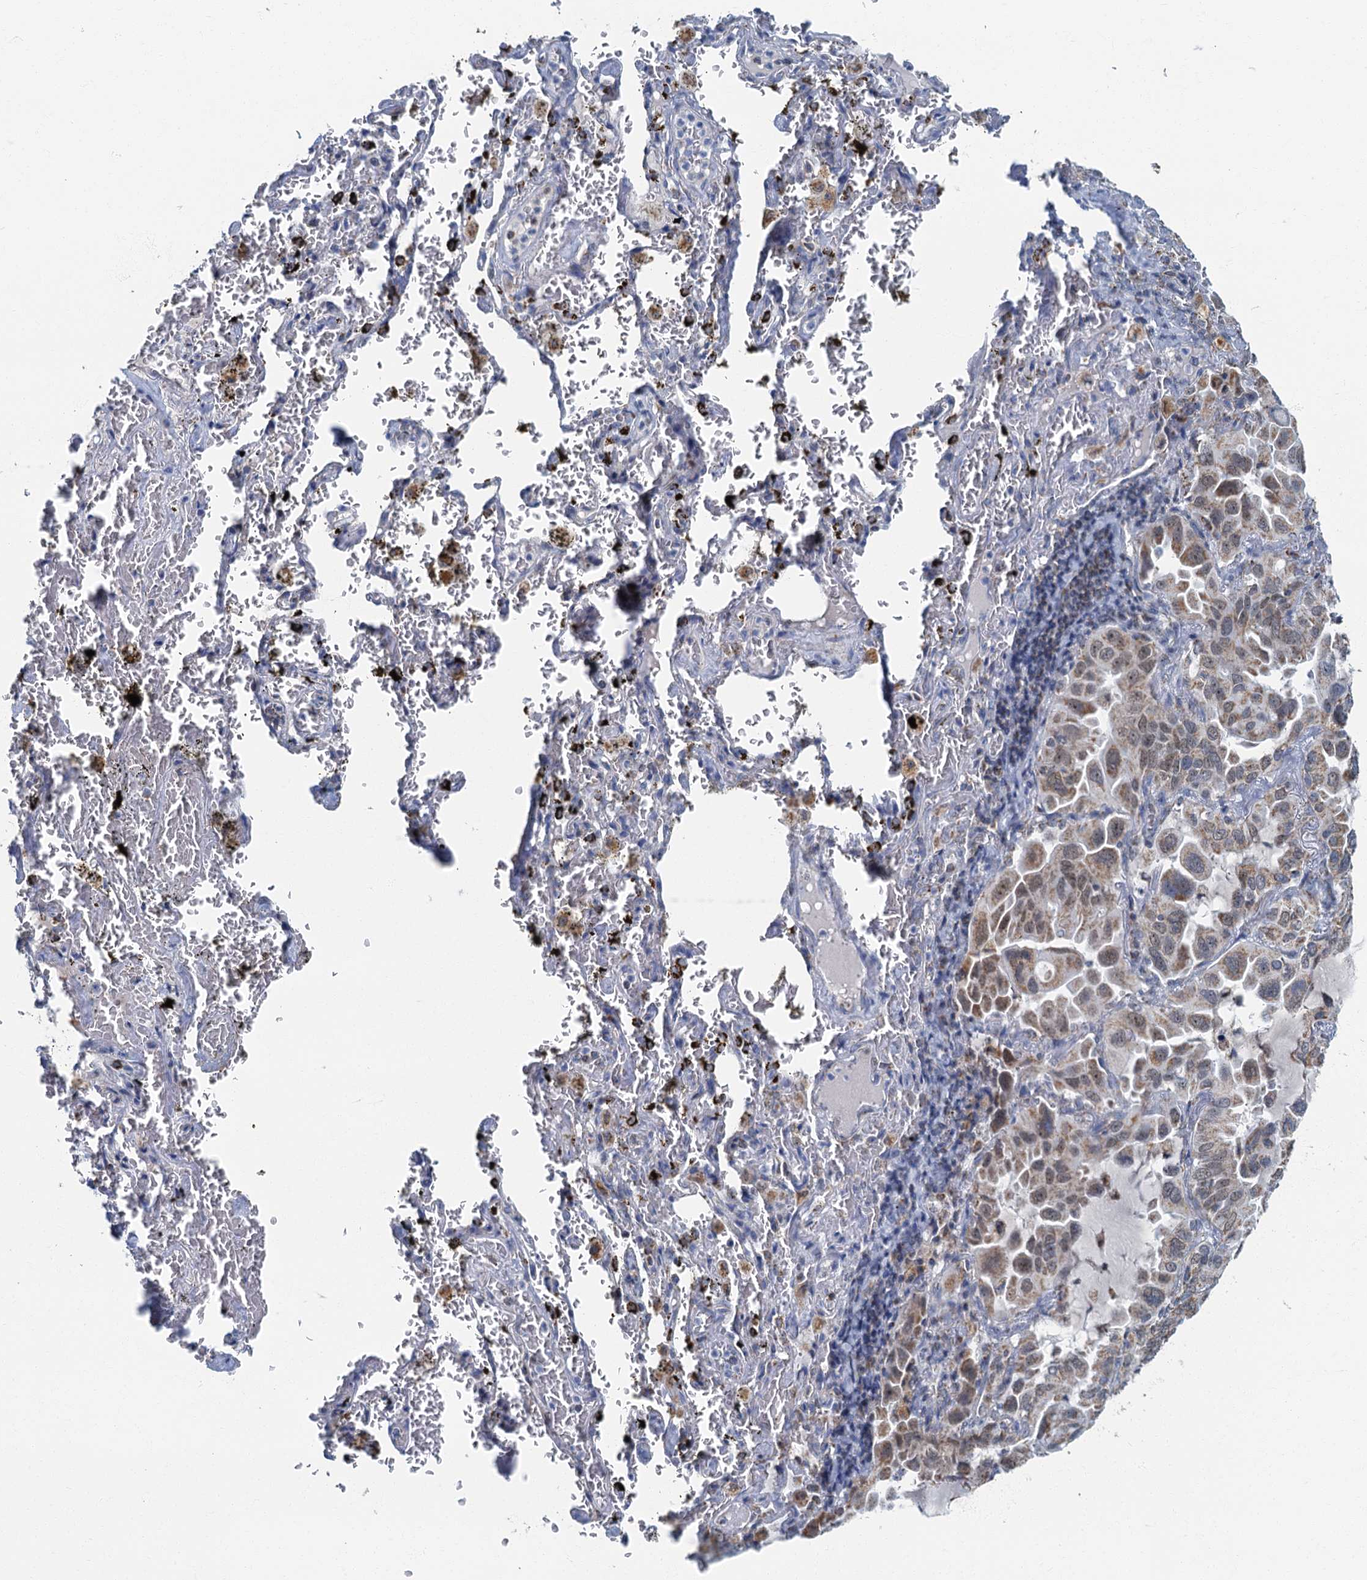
{"staining": {"intensity": "weak", "quantity": "25%-75%", "location": "cytoplasmic/membranous,nuclear"}, "tissue": "lung cancer", "cell_type": "Tumor cells", "image_type": "cancer", "snomed": [{"axis": "morphology", "description": "Adenocarcinoma, NOS"}, {"axis": "topography", "description": "Lung"}], "caption": "DAB (3,3'-diaminobenzidine) immunohistochemical staining of lung cancer shows weak cytoplasmic/membranous and nuclear protein positivity in about 25%-75% of tumor cells.", "gene": "RAD9B", "patient": {"sex": "male", "age": 64}}